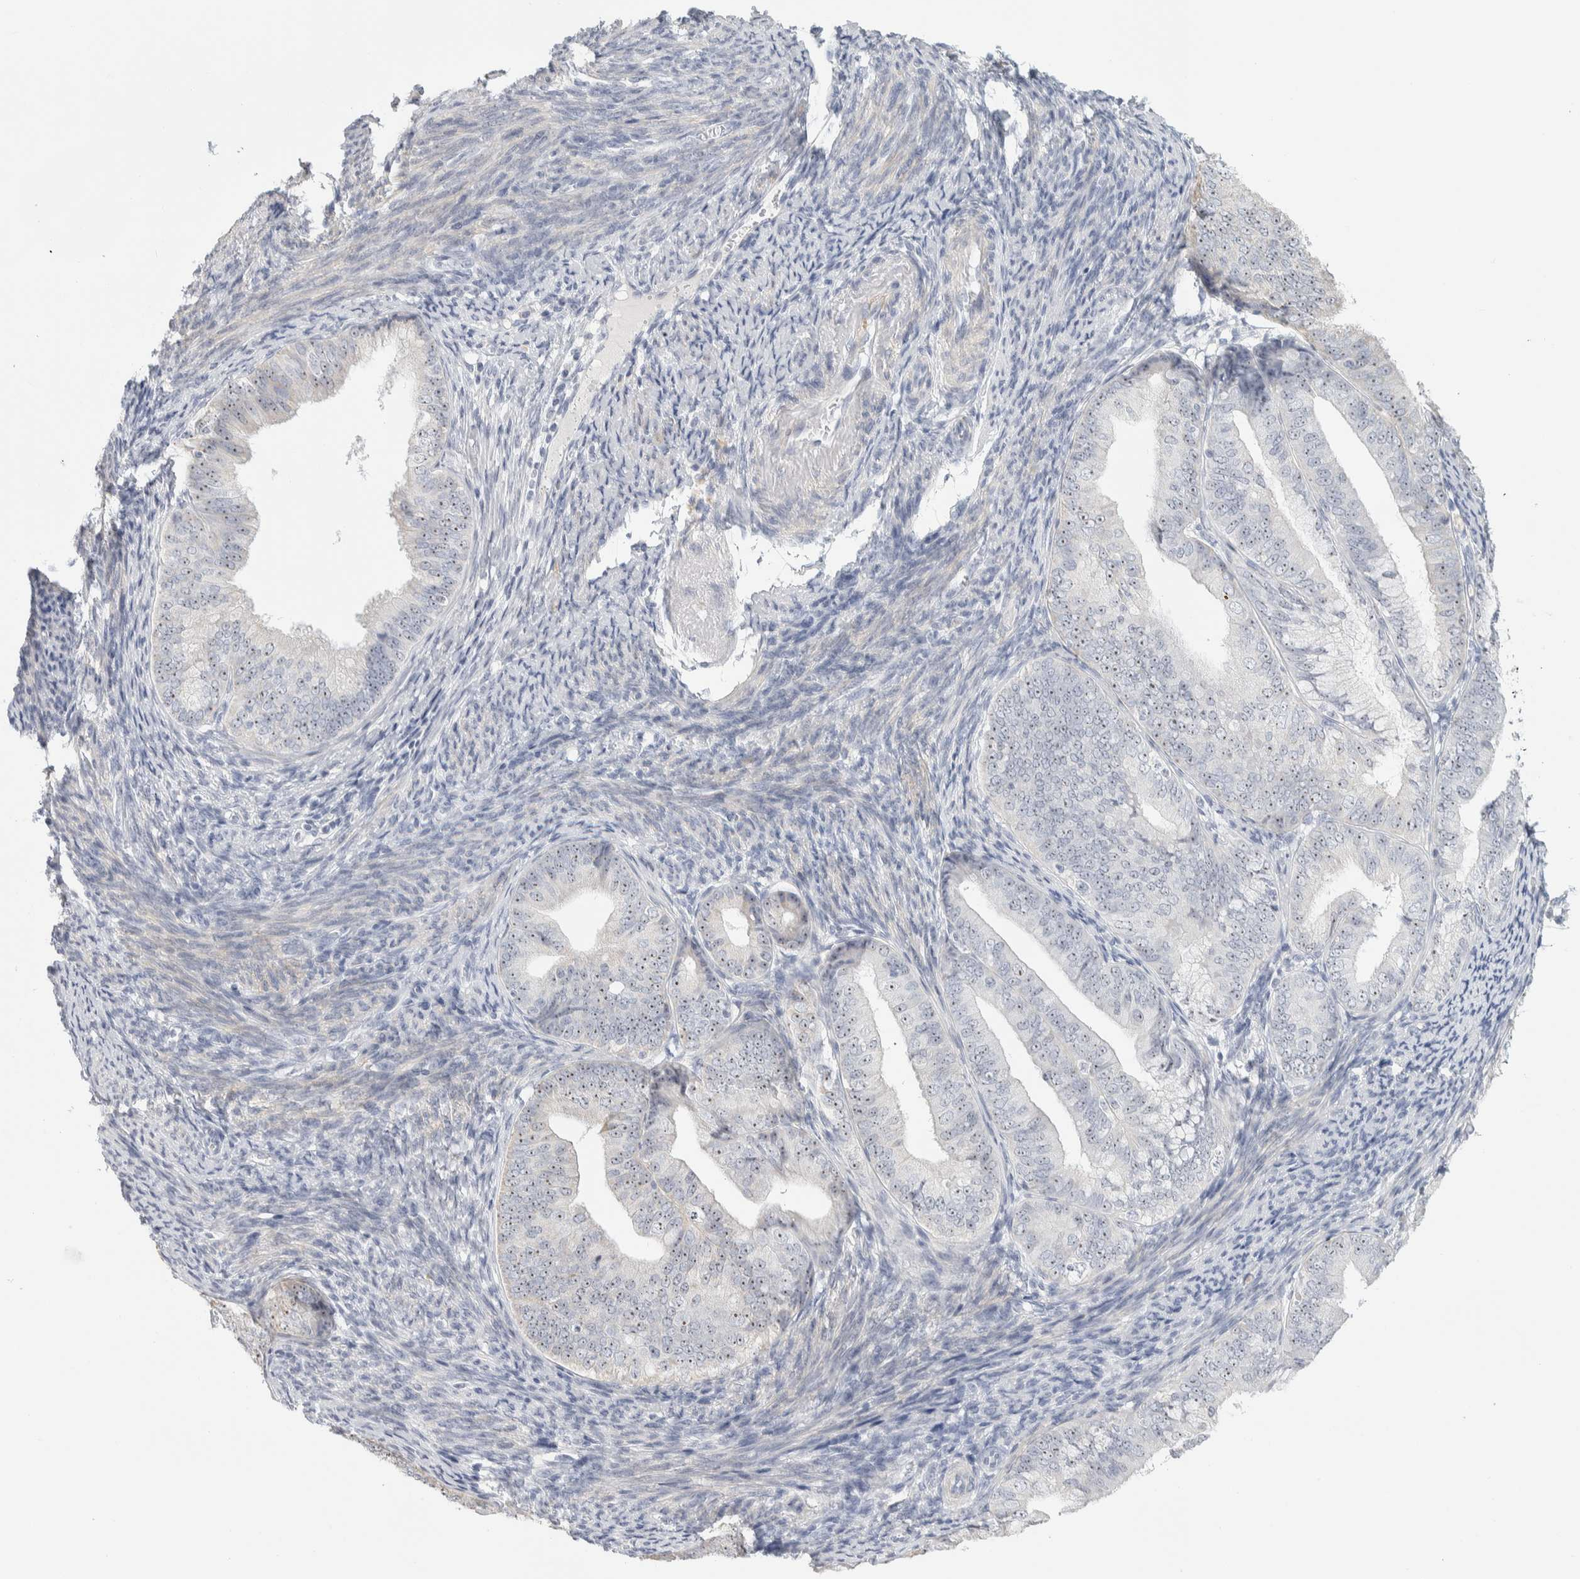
{"staining": {"intensity": "moderate", "quantity": "25%-75%", "location": "nuclear"}, "tissue": "endometrial cancer", "cell_type": "Tumor cells", "image_type": "cancer", "snomed": [{"axis": "morphology", "description": "Adenocarcinoma, NOS"}, {"axis": "topography", "description": "Endometrium"}], "caption": "IHC image of human endometrial cancer stained for a protein (brown), which exhibits medium levels of moderate nuclear staining in approximately 25%-75% of tumor cells.", "gene": "DCXR", "patient": {"sex": "female", "age": 63}}